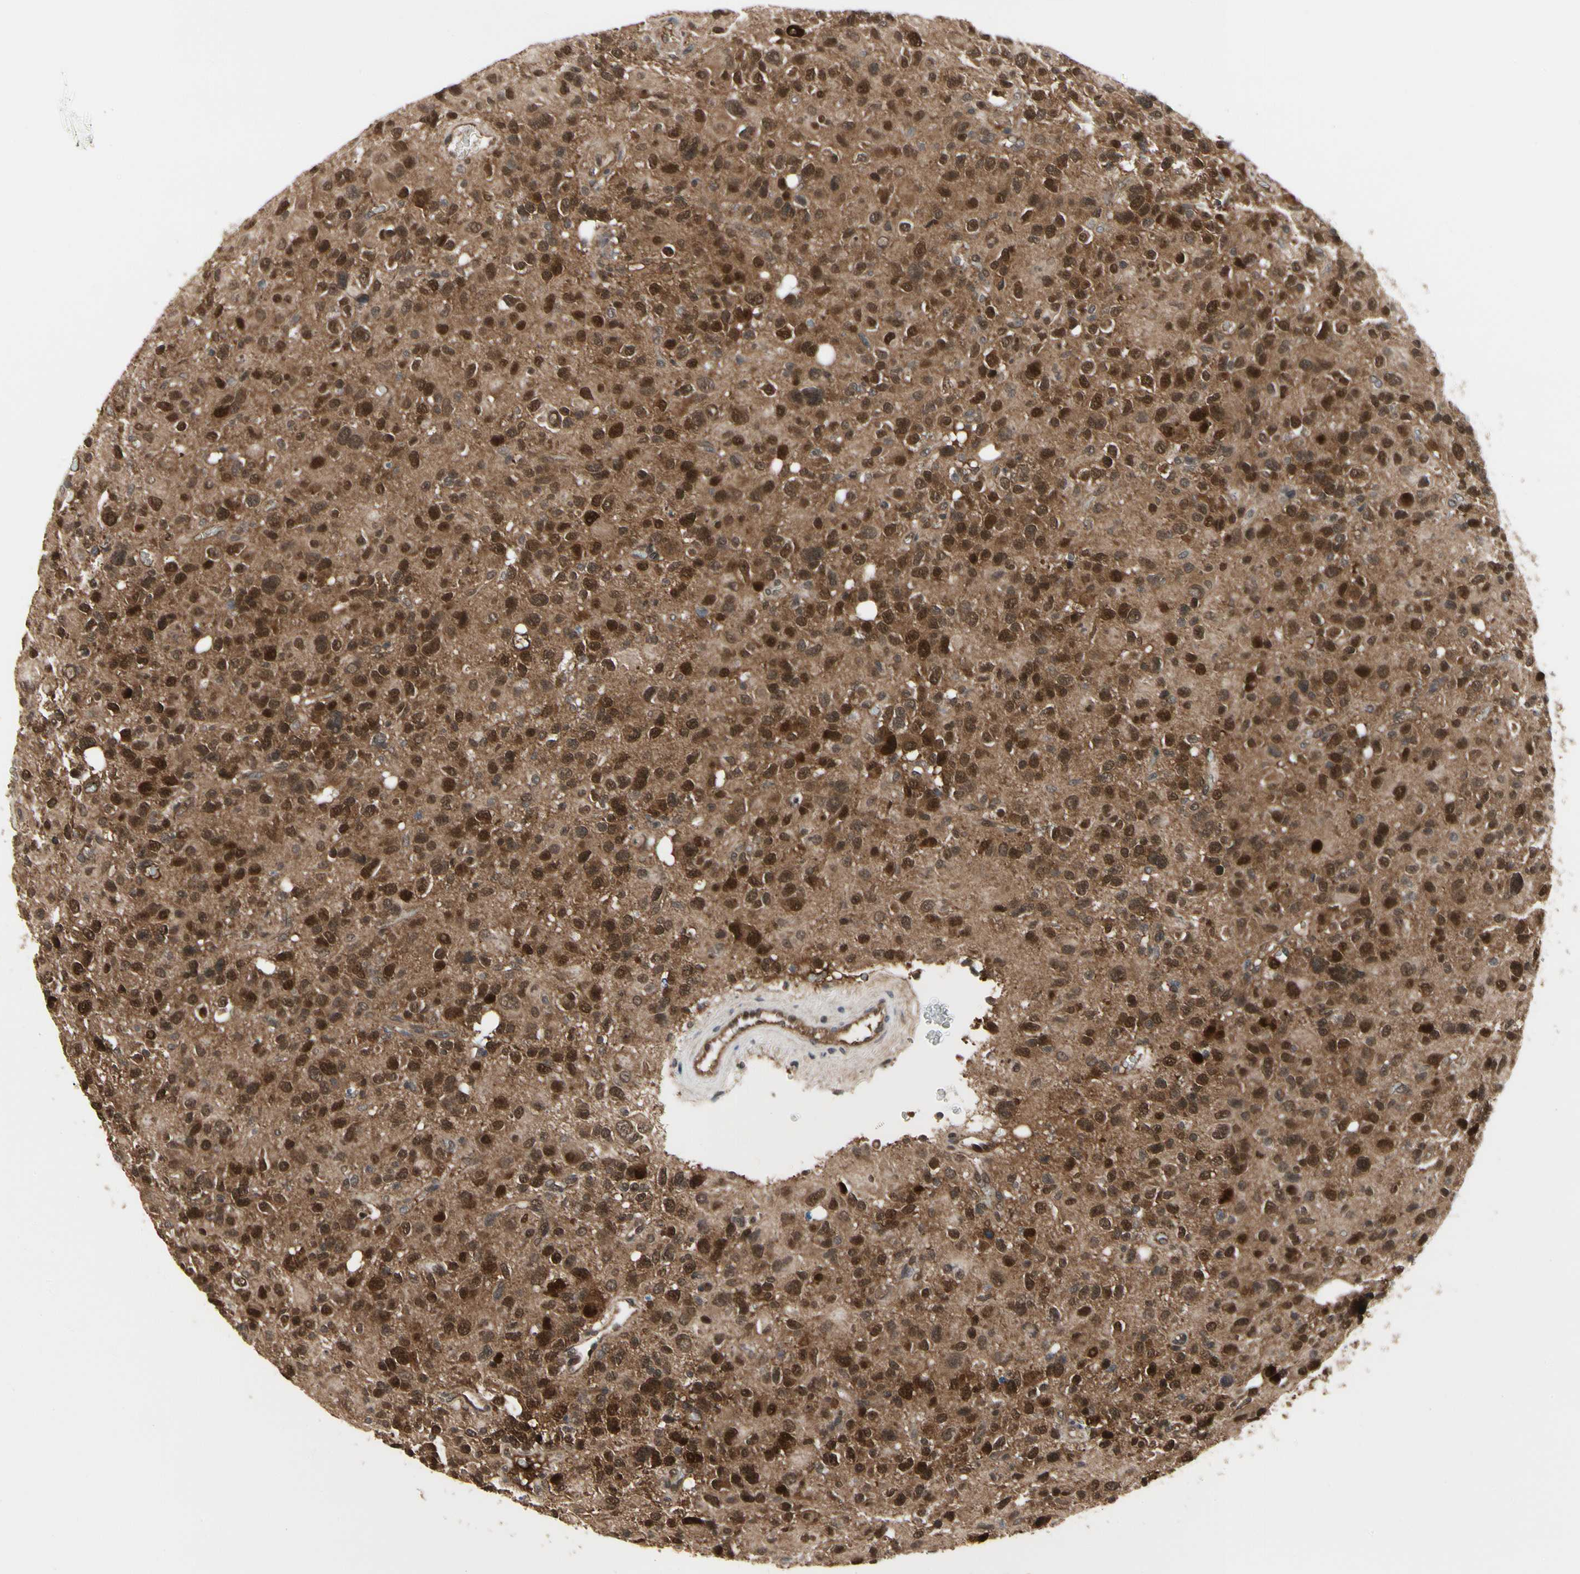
{"staining": {"intensity": "strong", "quantity": ">75%", "location": "cytoplasmic/membranous,nuclear"}, "tissue": "glioma", "cell_type": "Tumor cells", "image_type": "cancer", "snomed": [{"axis": "morphology", "description": "Glioma, malignant, High grade"}, {"axis": "topography", "description": "Brain"}], "caption": "The histopathology image shows staining of malignant glioma (high-grade), revealing strong cytoplasmic/membranous and nuclear protein staining (brown color) within tumor cells. (Stains: DAB (3,3'-diaminobenzidine) in brown, nuclei in blue, Microscopy: brightfield microscopy at high magnification).", "gene": "CDK5", "patient": {"sex": "male", "age": 48}}